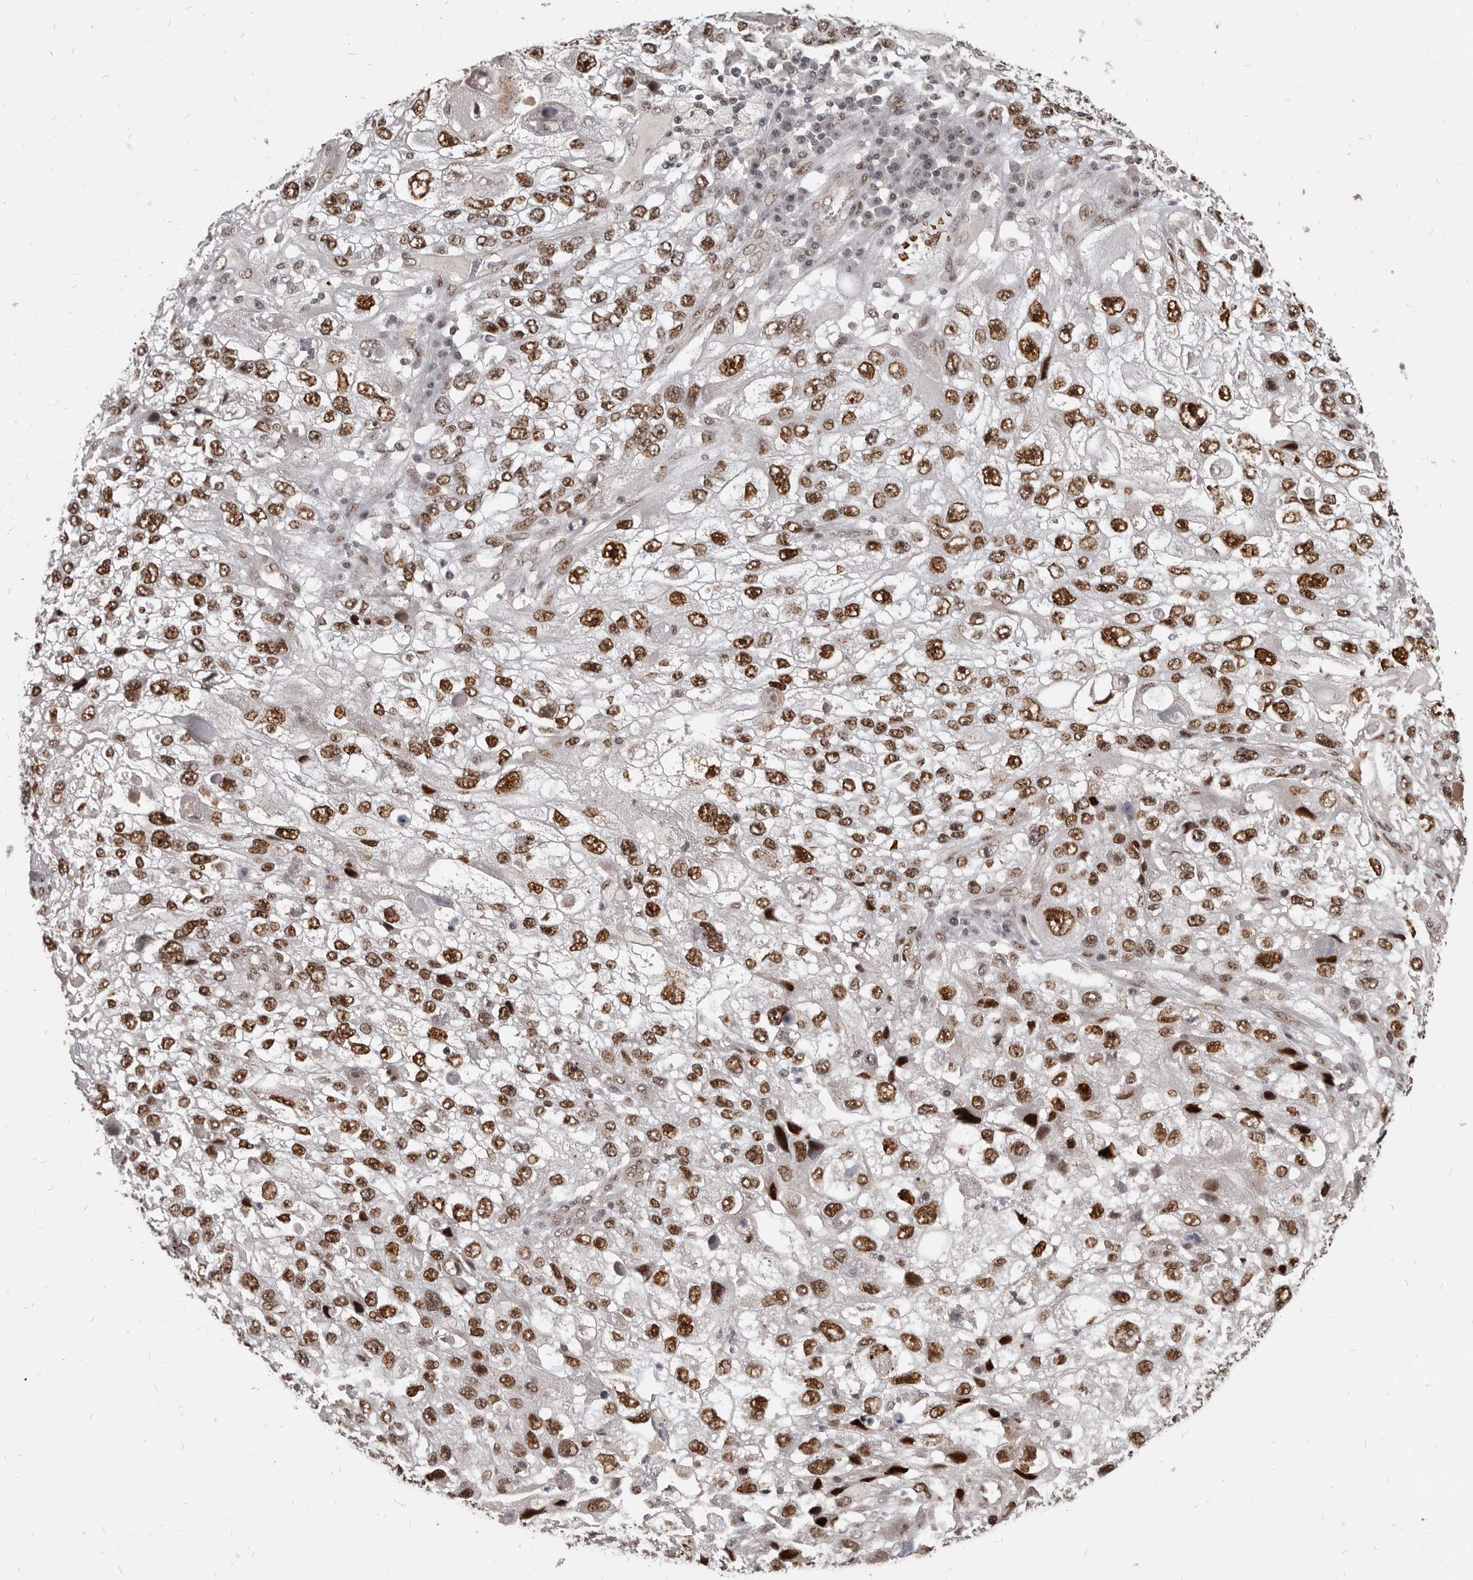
{"staining": {"intensity": "strong", "quantity": "25%-75%", "location": "nuclear"}, "tissue": "endometrial cancer", "cell_type": "Tumor cells", "image_type": "cancer", "snomed": [{"axis": "morphology", "description": "Adenocarcinoma, NOS"}, {"axis": "topography", "description": "Endometrium"}], "caption": "Endometrial adenocarcinoma stained with immunohistochemistry reveals strong nuclear expression in approximately 25%-75% of tumor cells. (DAB IHC, brown staining for protein, blue staining for nuclei).", "gene": "ATF5", "patient": {"sex": "female", "age": 49}}